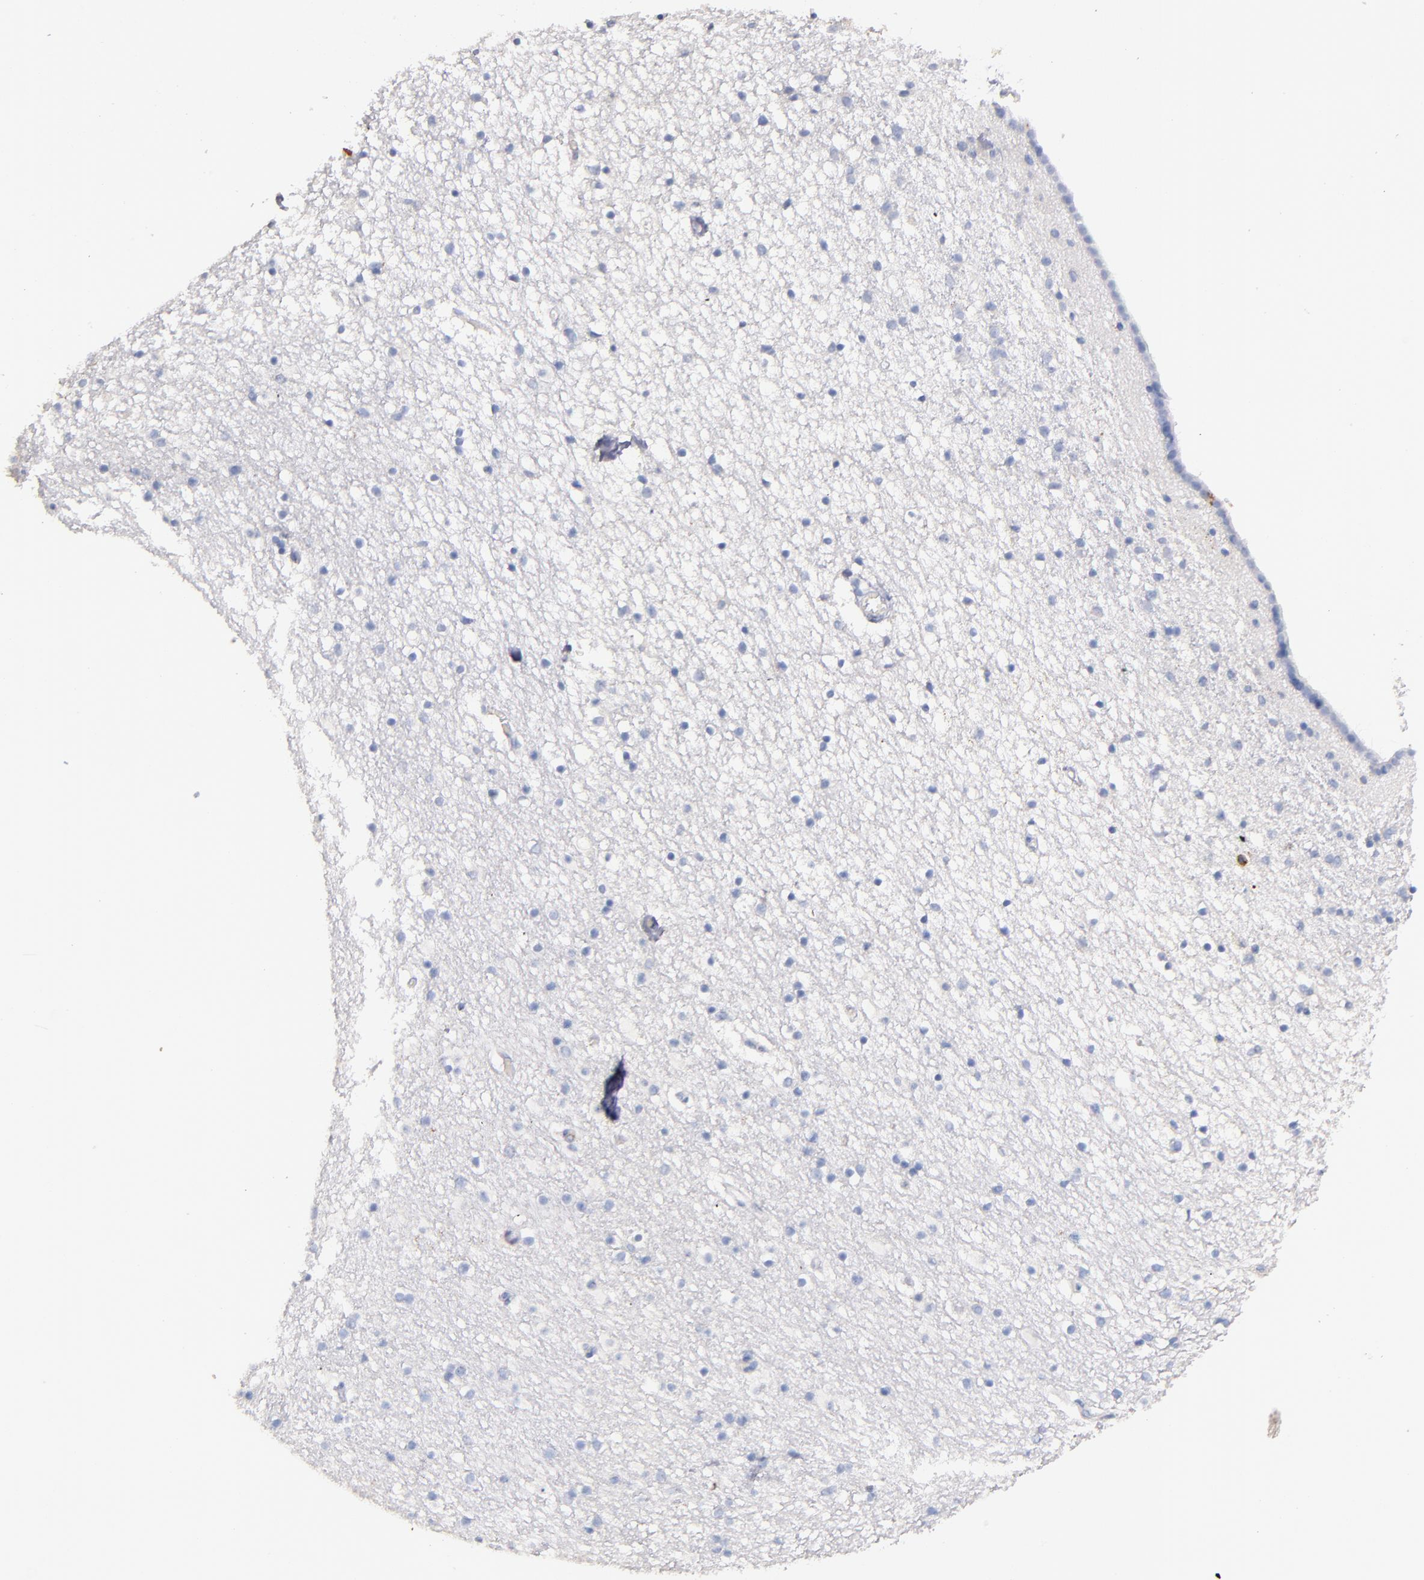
{"staining": {"intensity": "negative", "quantity": "none", "location": "none"}, "tissue": "caudate", "cell_type": "Glial cells", "image_type": "normal", "snomed": [{"axis": "morphology", "description": "Normal tissue, NOS"}, {"axis": "topography", "description": "Lateral ventricle wall"}], "caption": "IHC photomicrograph of unremarkable caudate: human caudate stained with DAB (3,3'-diaminobenzidine) displays no significant protein positivity in glial cells.", "gene": "KIT", "patient": {"sex": "male", "age": 45}}